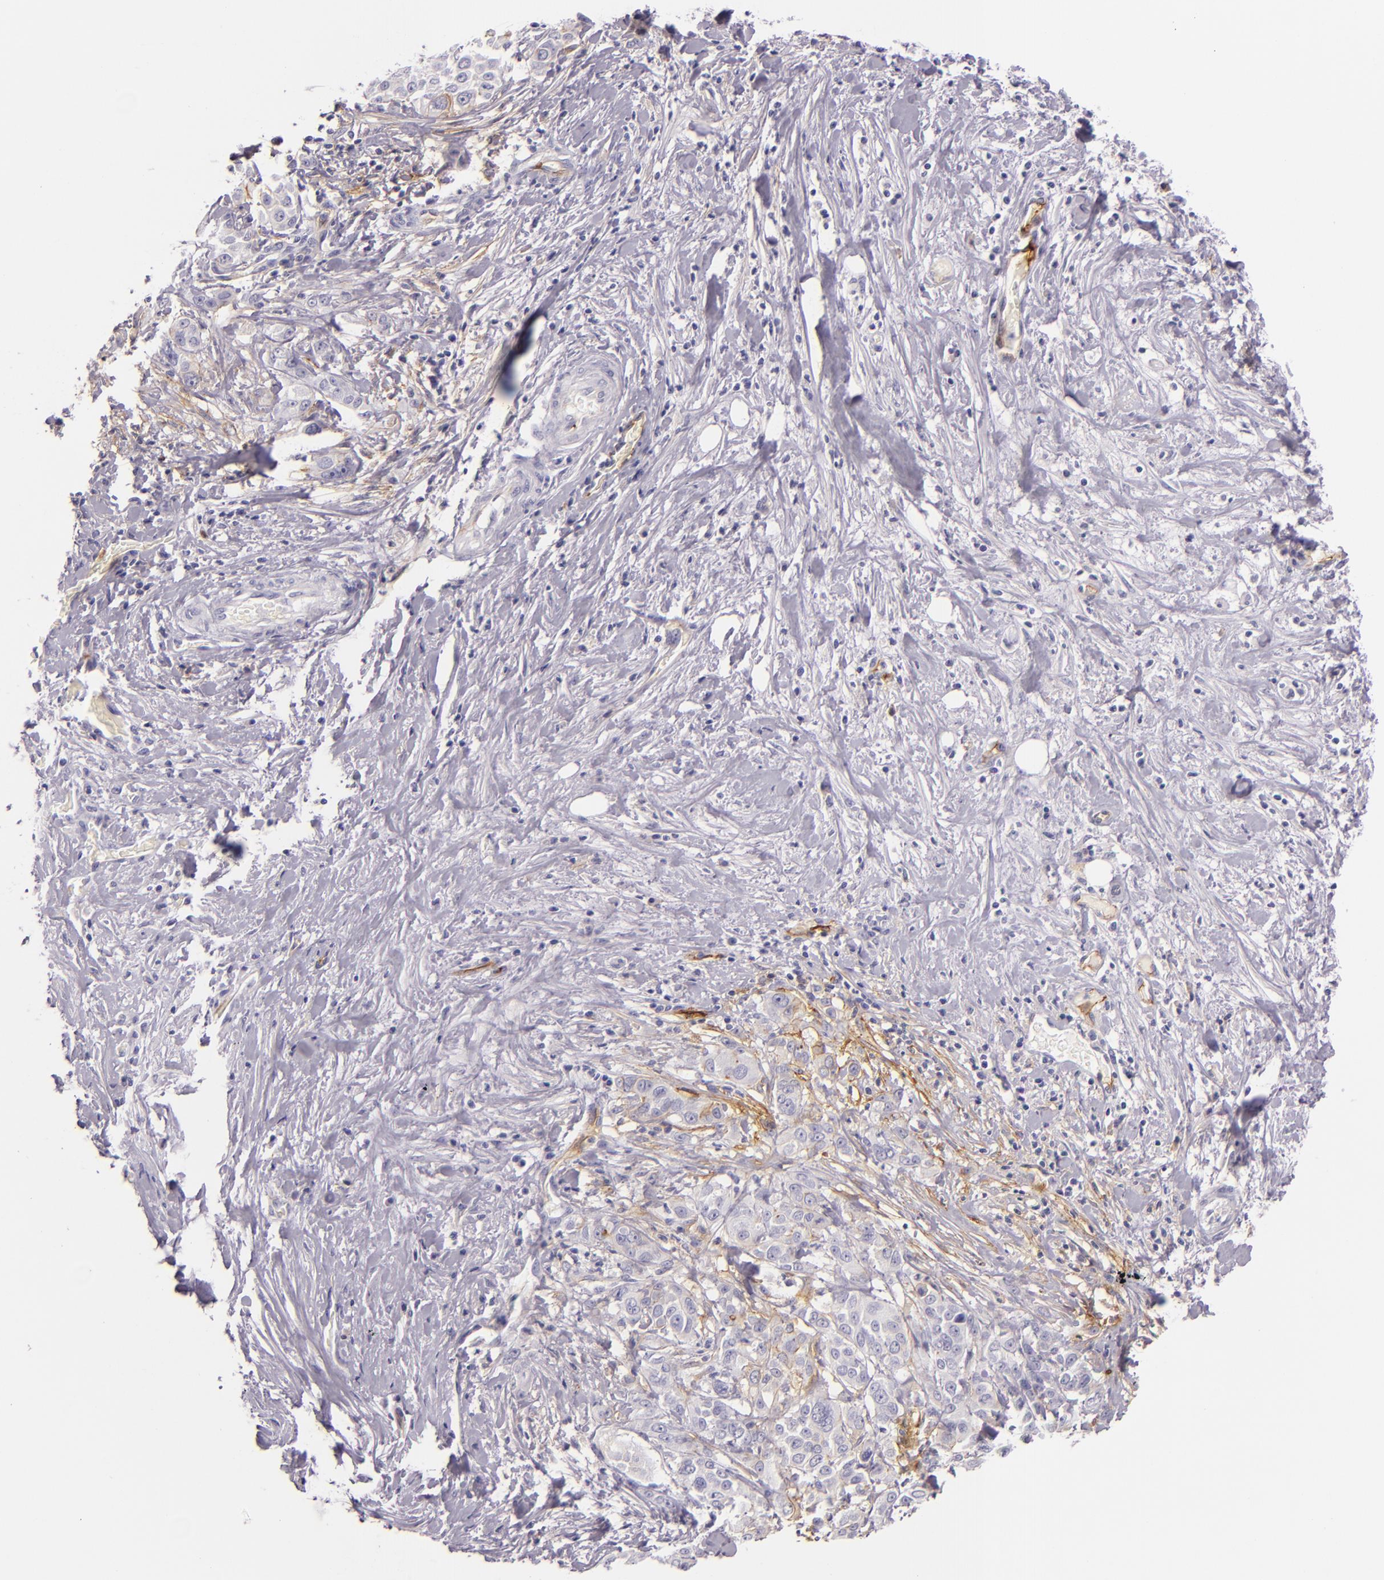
{"staining": {"intensity": "negative", "quantity": "none", "location": "none"}, "tissue": "pancreatic cancer", "cell_type": "Tumor cells", "image_type": "cancer", "snomed": [{"axis": "morphology", "description": "Adenocarcinoma, NOS"}, {"axis": "topography", "description": "Pancreas"}], "caption": "Tumor cells are negative for brown protein staining in adenocarcinoma (pancreatic). (DAB (3,3'-diaminobenzidine) IHC visualized using brightfield microscopy, high magnification).", "gene": "ICAM1", "patient": {"sex": "female", "age": 52}}